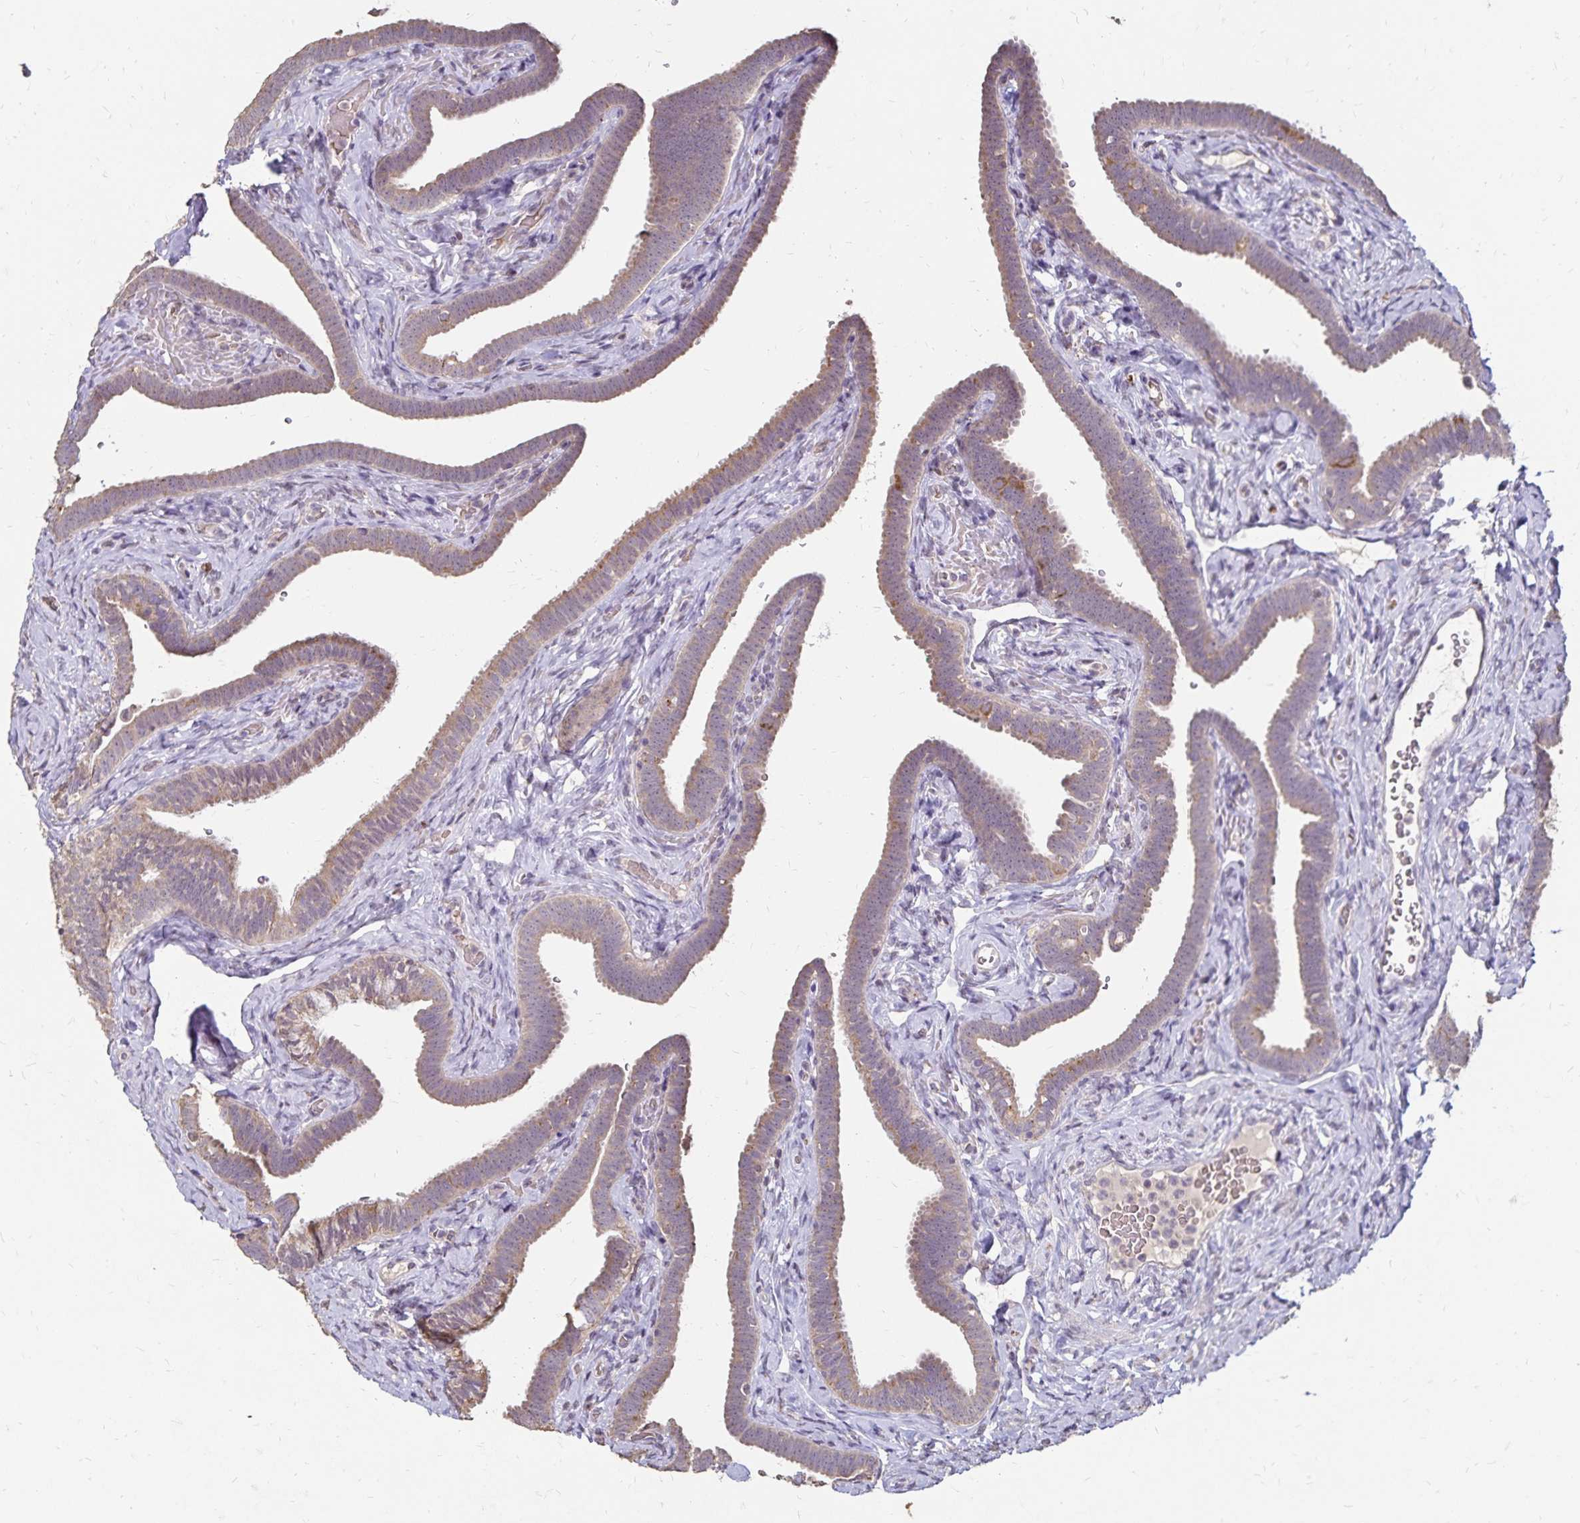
{"staining": {"intensity": "moderate", "quantity": "25%-75%", "location": "cytoplasmic/membranous"}, "tissue": "fallopian tube", "cell_type": "Glandular cells", "image_type": "normal", "snomed": [{"axis": "morphology", "description": "Normal tissue, NOS"}, {"axis": "topography", "description": "Fallopian tube"}], "caption": "Protein expression by immunohistochemistry (IHC) exhibits moderate cytoplasmic/membranous positivity in approximately 25%-75% of glandular cells in normal fallopian tube.", "gene": "EMC10", "patient": {"sex": "female", "age": 69}}